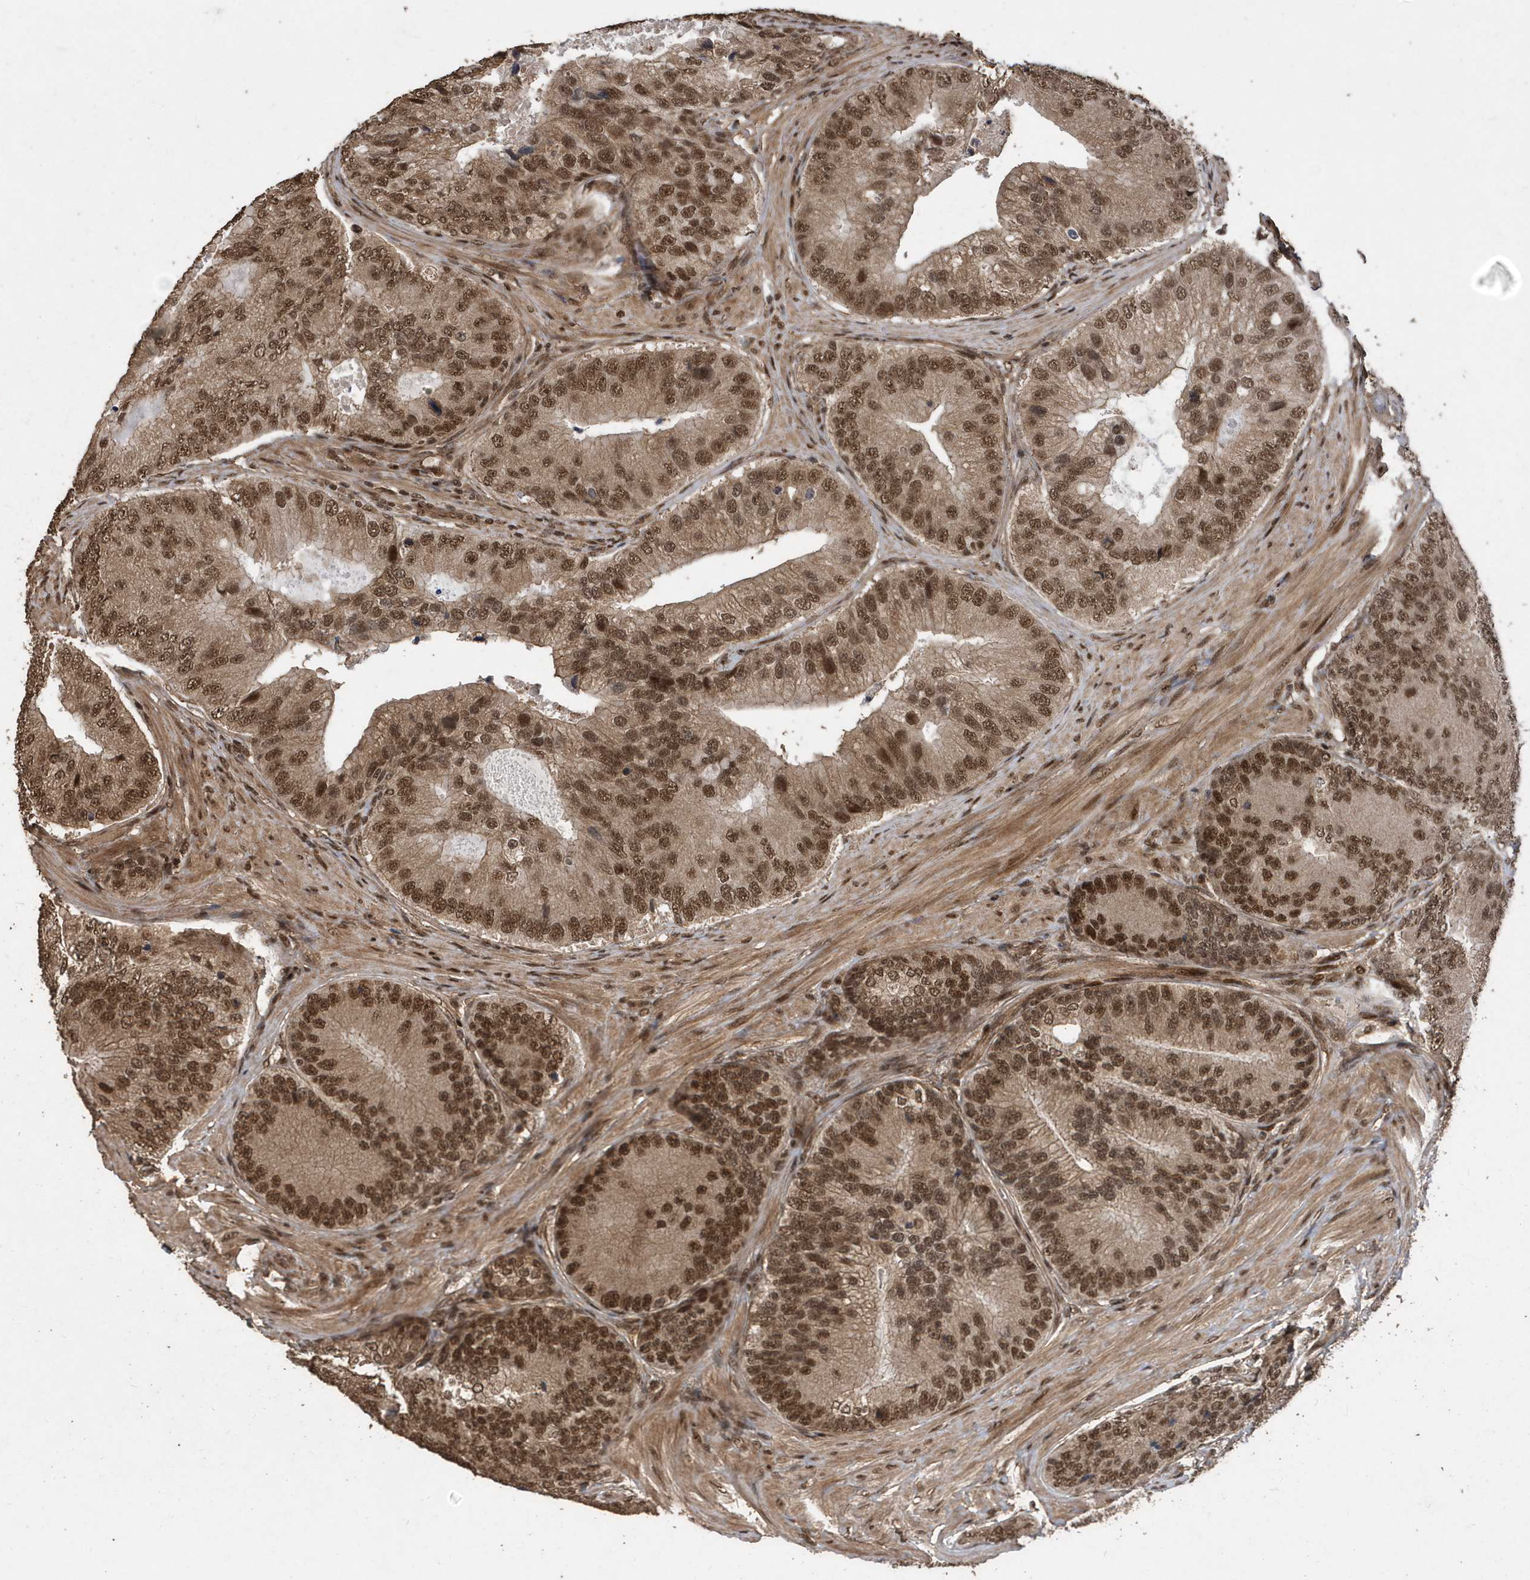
{"staining": {"intensity": "moderate", "quantity": ">75%", "location": "nuclear"}, "tissue": "prostate cancer", "cell_type": "Tumor cells", "image_type": "cancer", "snomed": [{"axis": "morphology", "description": "Adenocarcinoma, High grade"}, {"axis": "topography", "description": "Prostate"}], "caption": "High-power microscopy captured an IHC micrograph of prostate adenocarcinoma (high-grade), revealing moderate nuclear expression in approximately >75% of tumor cells.", "gene": "INTS12", "patient": {"sex": "male", "age": 70}}